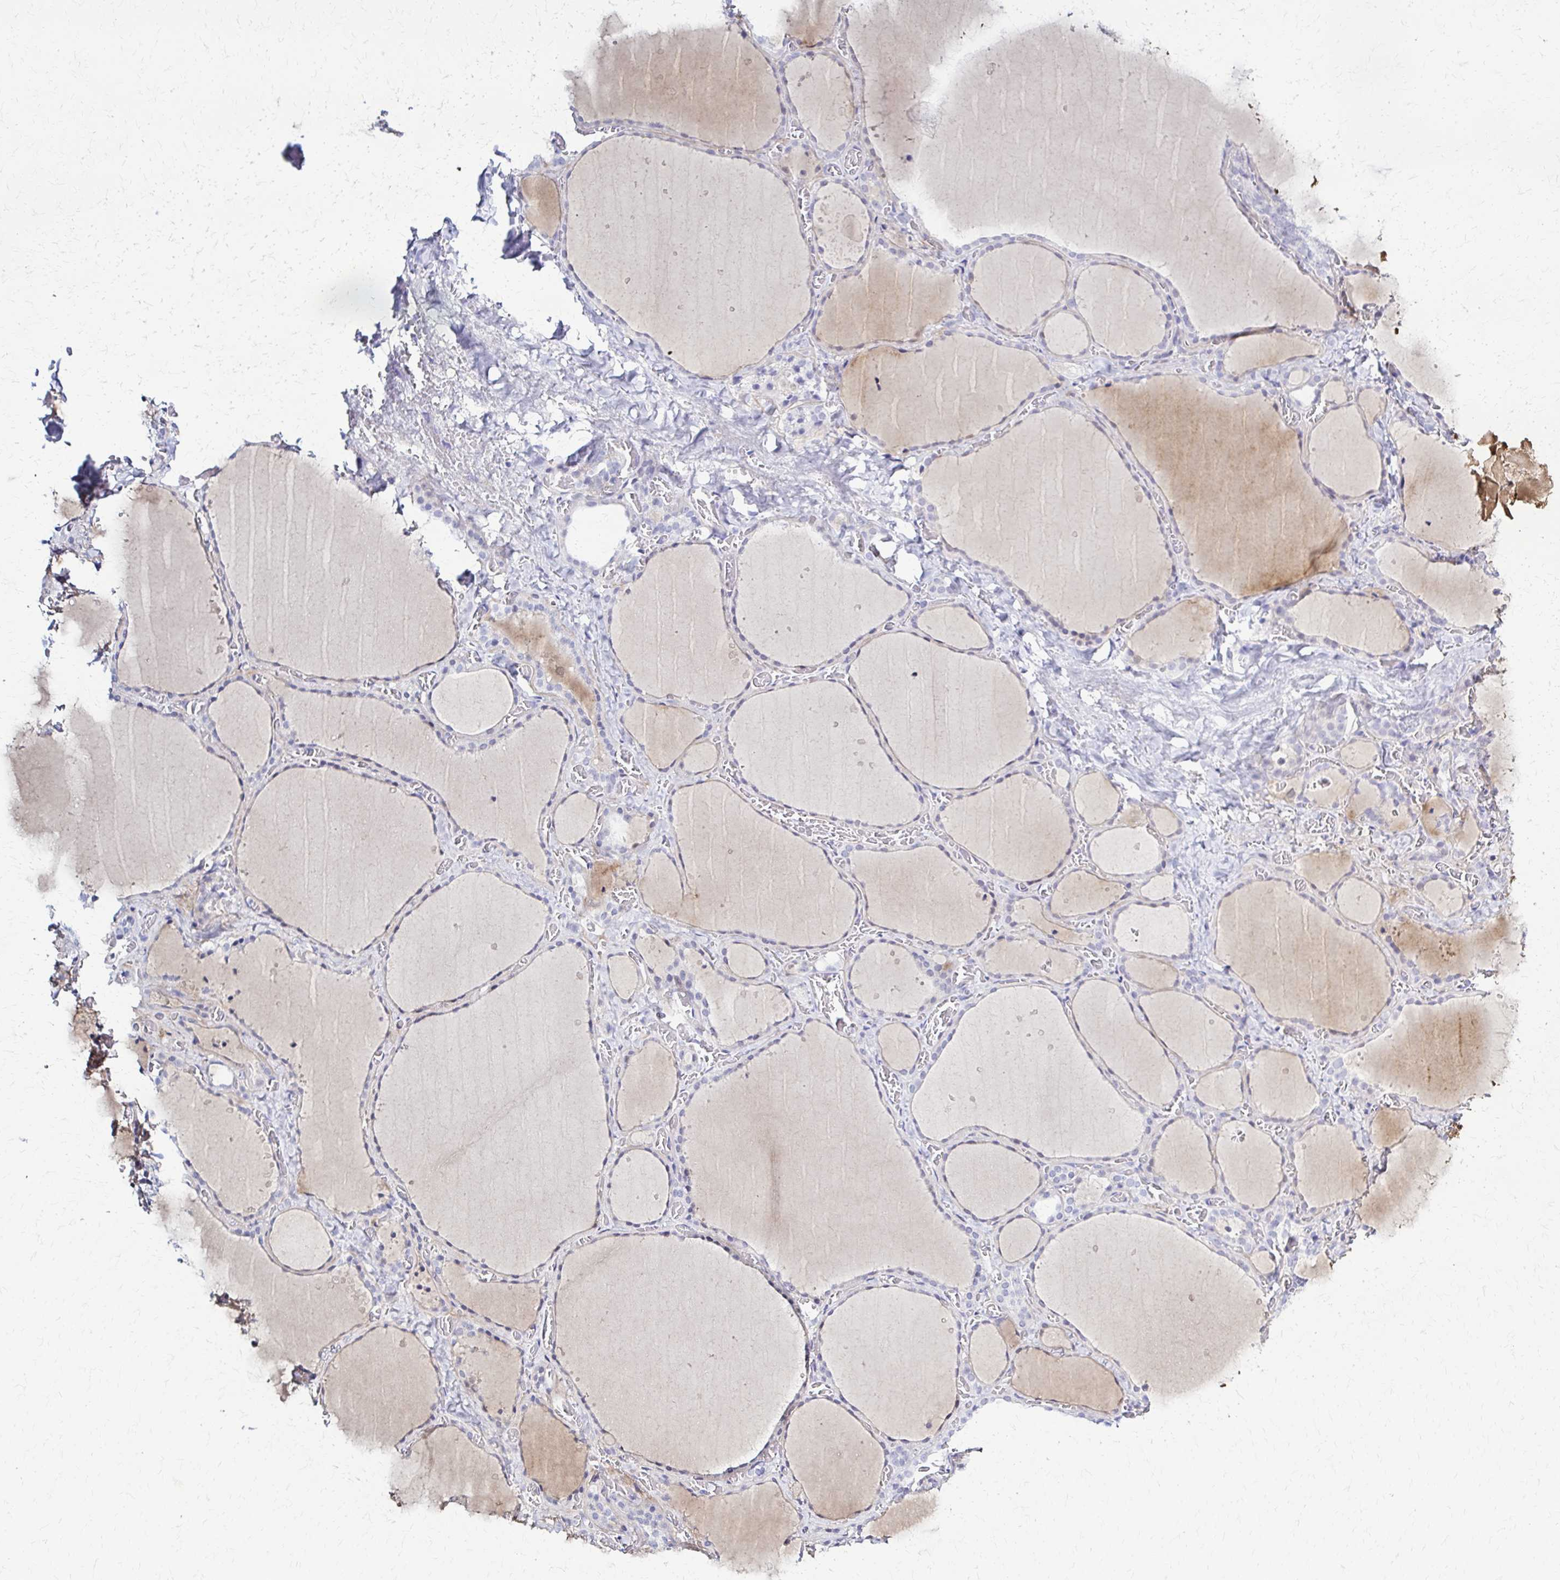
{"staining": {"intensity": "negative", "quantity": "none", "location": "none"}, "tissue": "thyroid gland", "cell_type": "Glandular cells", "image_type": "normal", "snomed": [{"axis": "morphology", "description": "Normal tissue, NOS"}, {"axis": "topography", "description": "Thyroid gland"}], "caption": "The image reveals no significant expression in glandular cells of thyroid gland.", "gene": "RHOBTB2", "patient": {"sex": "female", "age": 36}}